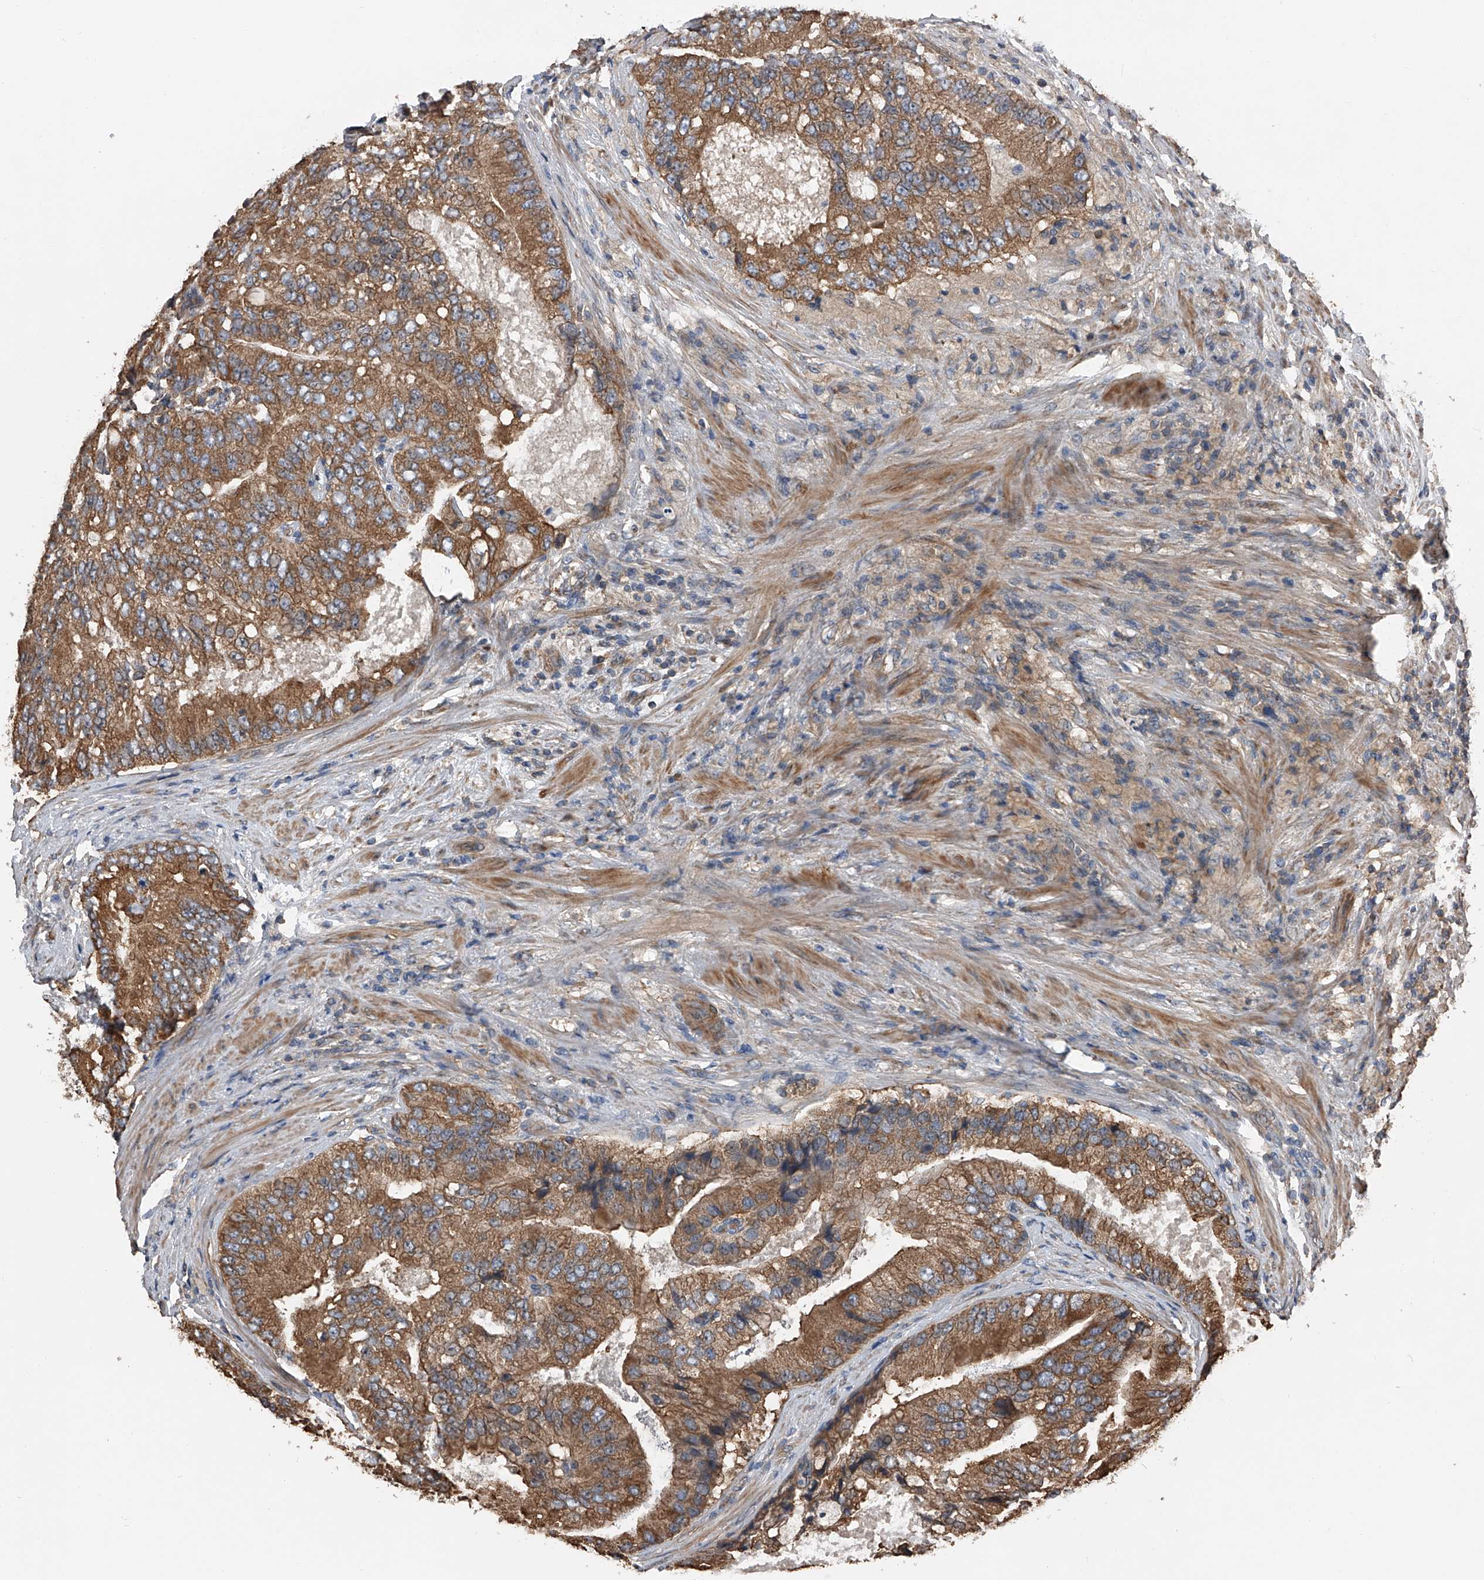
{"staining": {"intensity": "strong", "quantity": ">75%", "location": "cytoplasmic/membranous"}, "tissue": "prostate cancer", "cell_type": "Tumor cells", "image_type": "cancer", "snomed": [{"axis": "morphology", "description": "Adenocarcinoma, High grade"}, {"axis": "topography", "description": "Prostate"}], "caption": "Protein expression analysis of prostate cancer (high-grade adenocarcinoma) displays strong cytoplasmic/membranous staining in approximately >75% of tumor cells. (DAB (3,3'-diaminobenzidine) IHC with brightfield microscopy, high magnification).", "gene": "KCNJ2", "patient": {"sex": "male", "age": 70}}